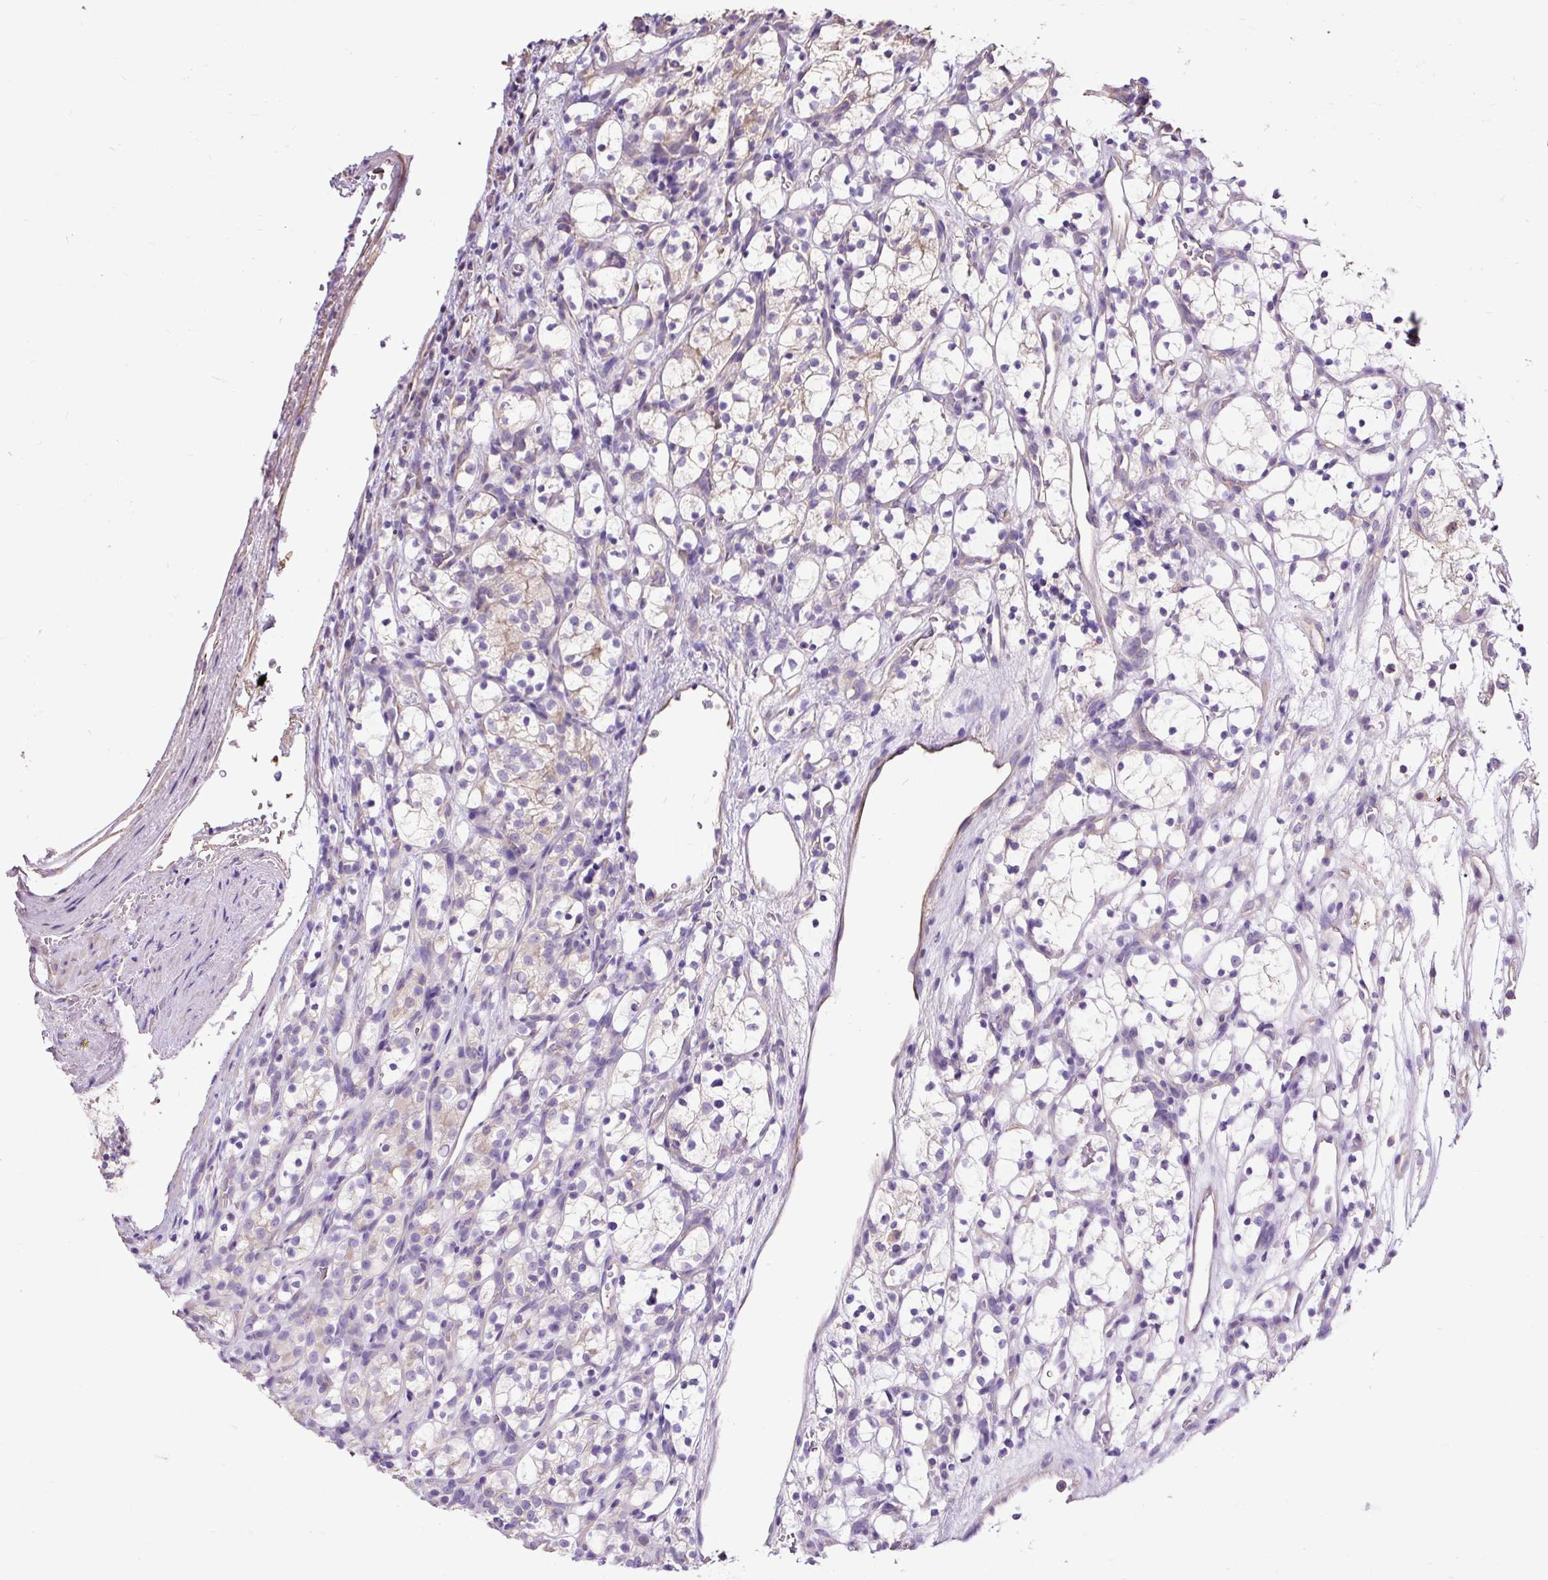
{"staining": {"intensity": "negative", "quantity": "none", "location": "none"}, "tissue": "renal cancer", "cell_type": "Tumor cells", "image_type": "cancer", "snomed": [{"axis": "morphology", "description": "Adenocarcinoma, NOS"}, {"axis": "topography", "description": "Kidney"}], "caption": "Immunohistochemistry (IHC) histopathology image of human renal adenocarcinoma stained for a protein (brown), which demonstrates no expression in tumor cells.", "gene": "PDIA2", "patient": {"sex": "female", "age": 69}}